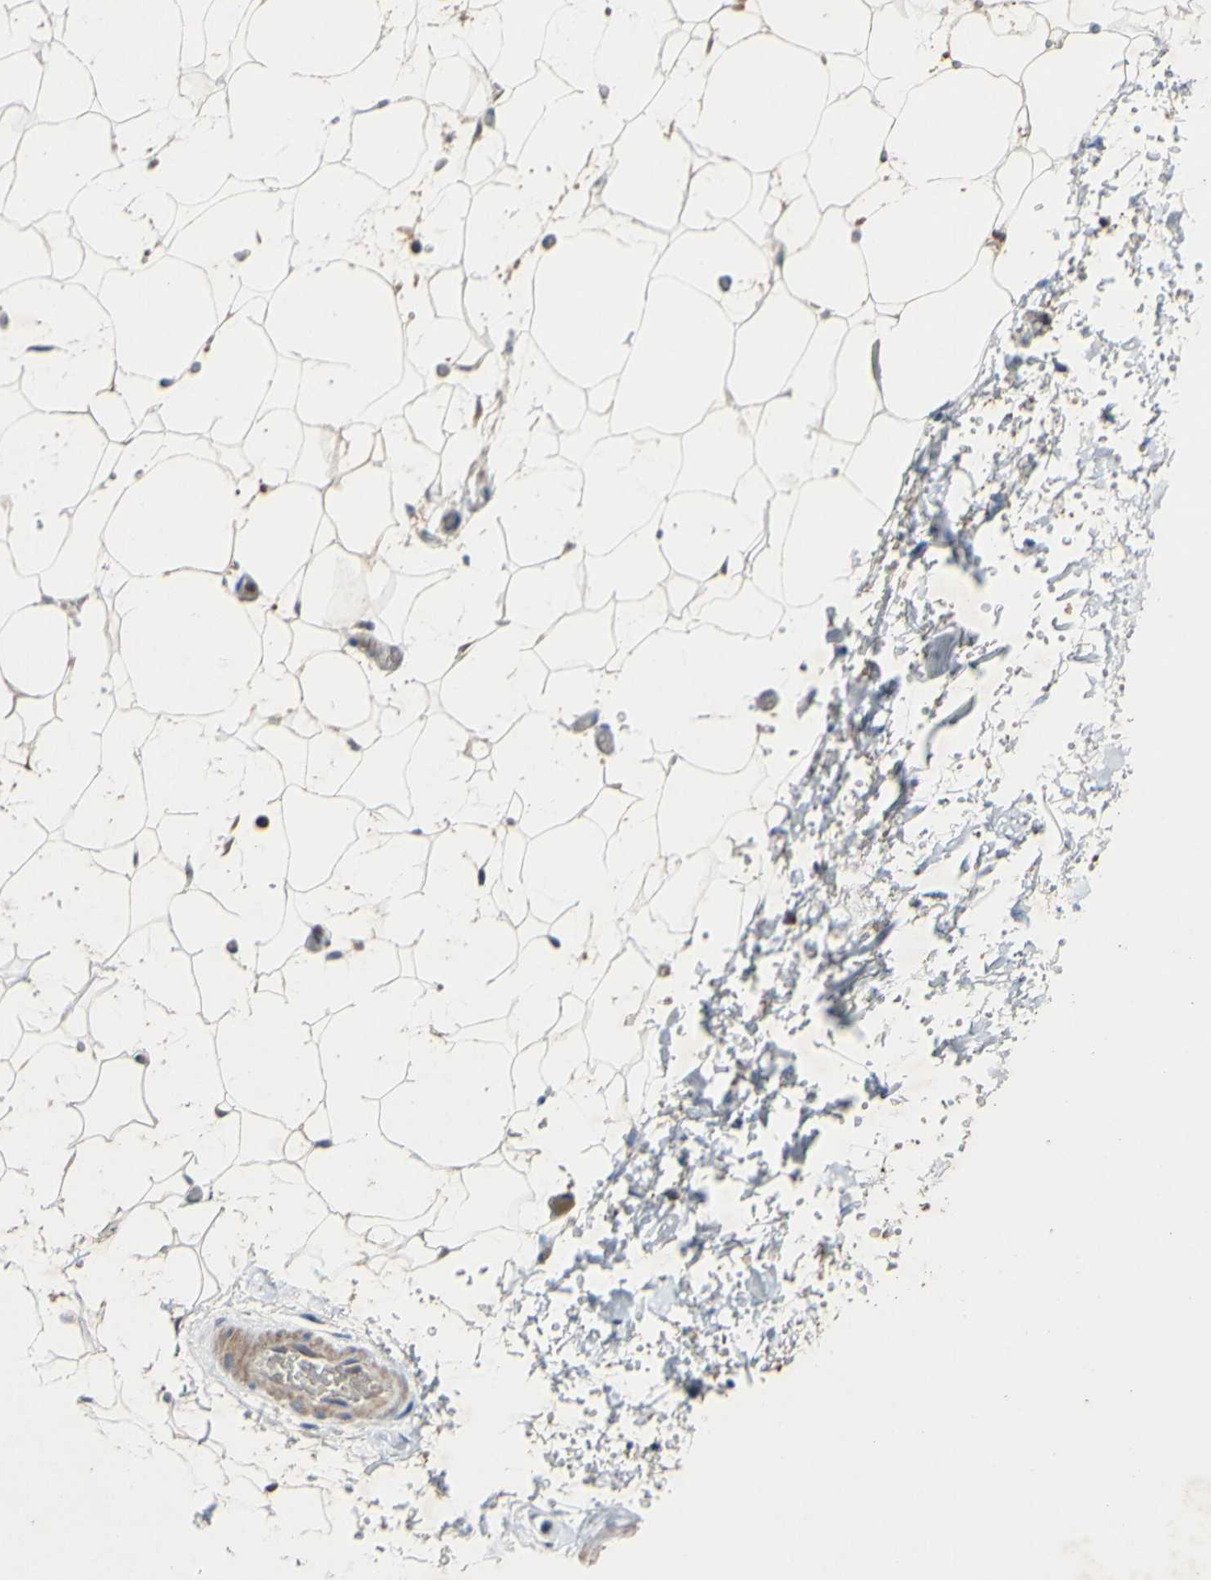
{"staining": {"intensity": "moderate", "quantity": "25%-75%", "location": "cytoplasmic/membranous"}, "tissue": "adipose tissue", "cell_type": "Adipocytes", "image_type": "normal", "snomed": [{"axis": "morphology", "description": "Normal tissue, NOS"}, {"axis": "topography", "description": "Soft tissue"}], "caption": "Benign adipose tissue shows moderate cytoplasmic/membranous expression in about 25%-75% of adipocytes, visualized by immunohistochemistry. Nuclei are stained in blue.", "gene": "PDGFB", "patient": {"sex": "male", "age": 72}}